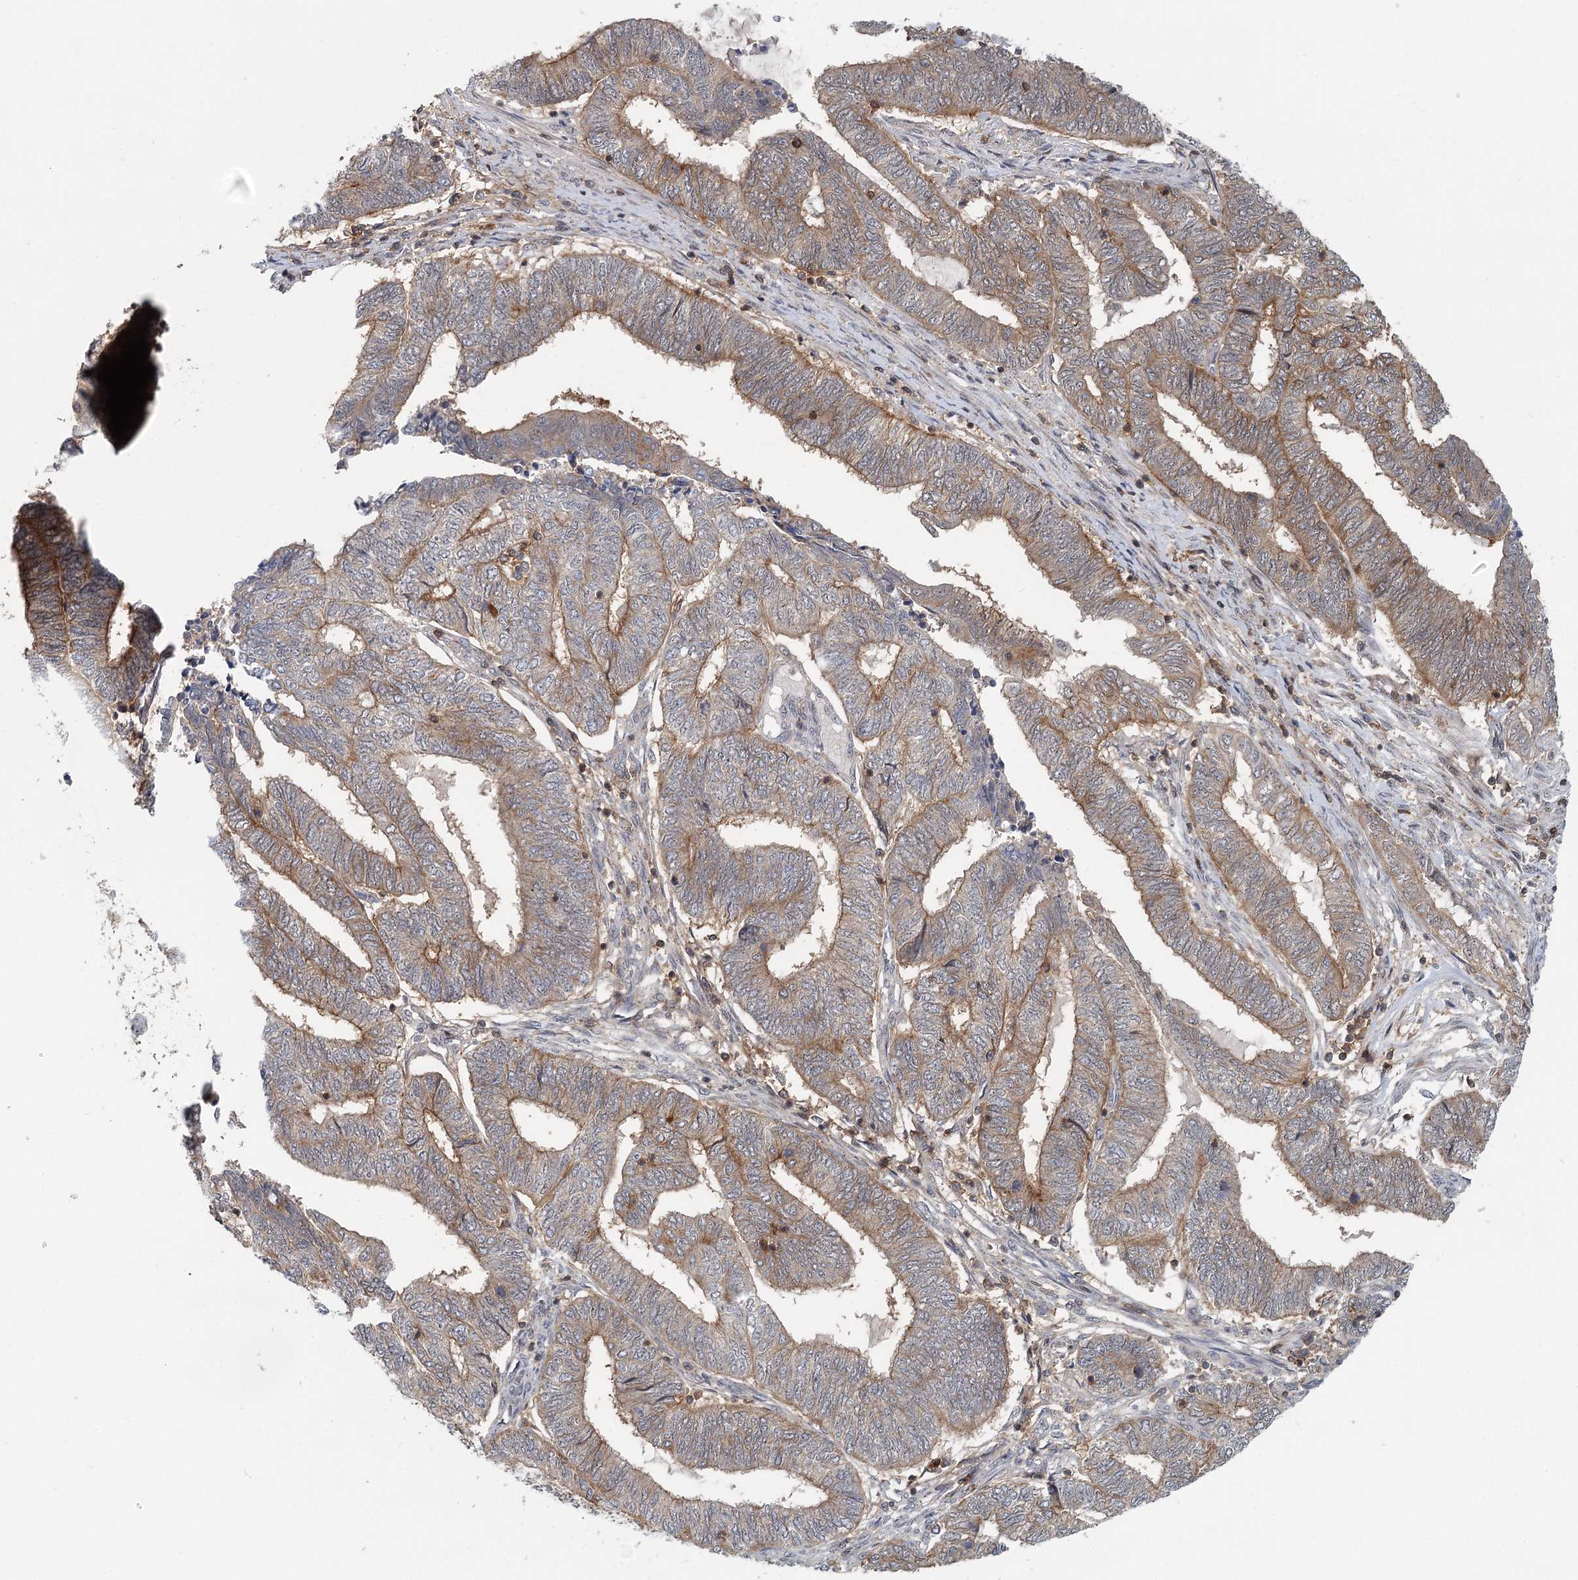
{"staining": {"intensity": "weak", "quantity": ">75%", "location": "cytoplasmic/membranous"}, "tissue": "endometrial cancer", "cell_type": "Tumor cells", "image_type": "cancer", "snomed": [{"axis": "morphology", "description": "Adenocarcinoma, NOS"}, {"axis": "topography", "description": "Uterus"}, {"axis": "topography", "description": "Endometrium"}], "caption": "Immunohistochemical staining of endometrial cancer displays low levels of weak cytoplasmic/membranous protein expression in about >75% of tumor cells.", "gene": "CDC42SE2", "patient": {"sex": "female", "age": 70}}